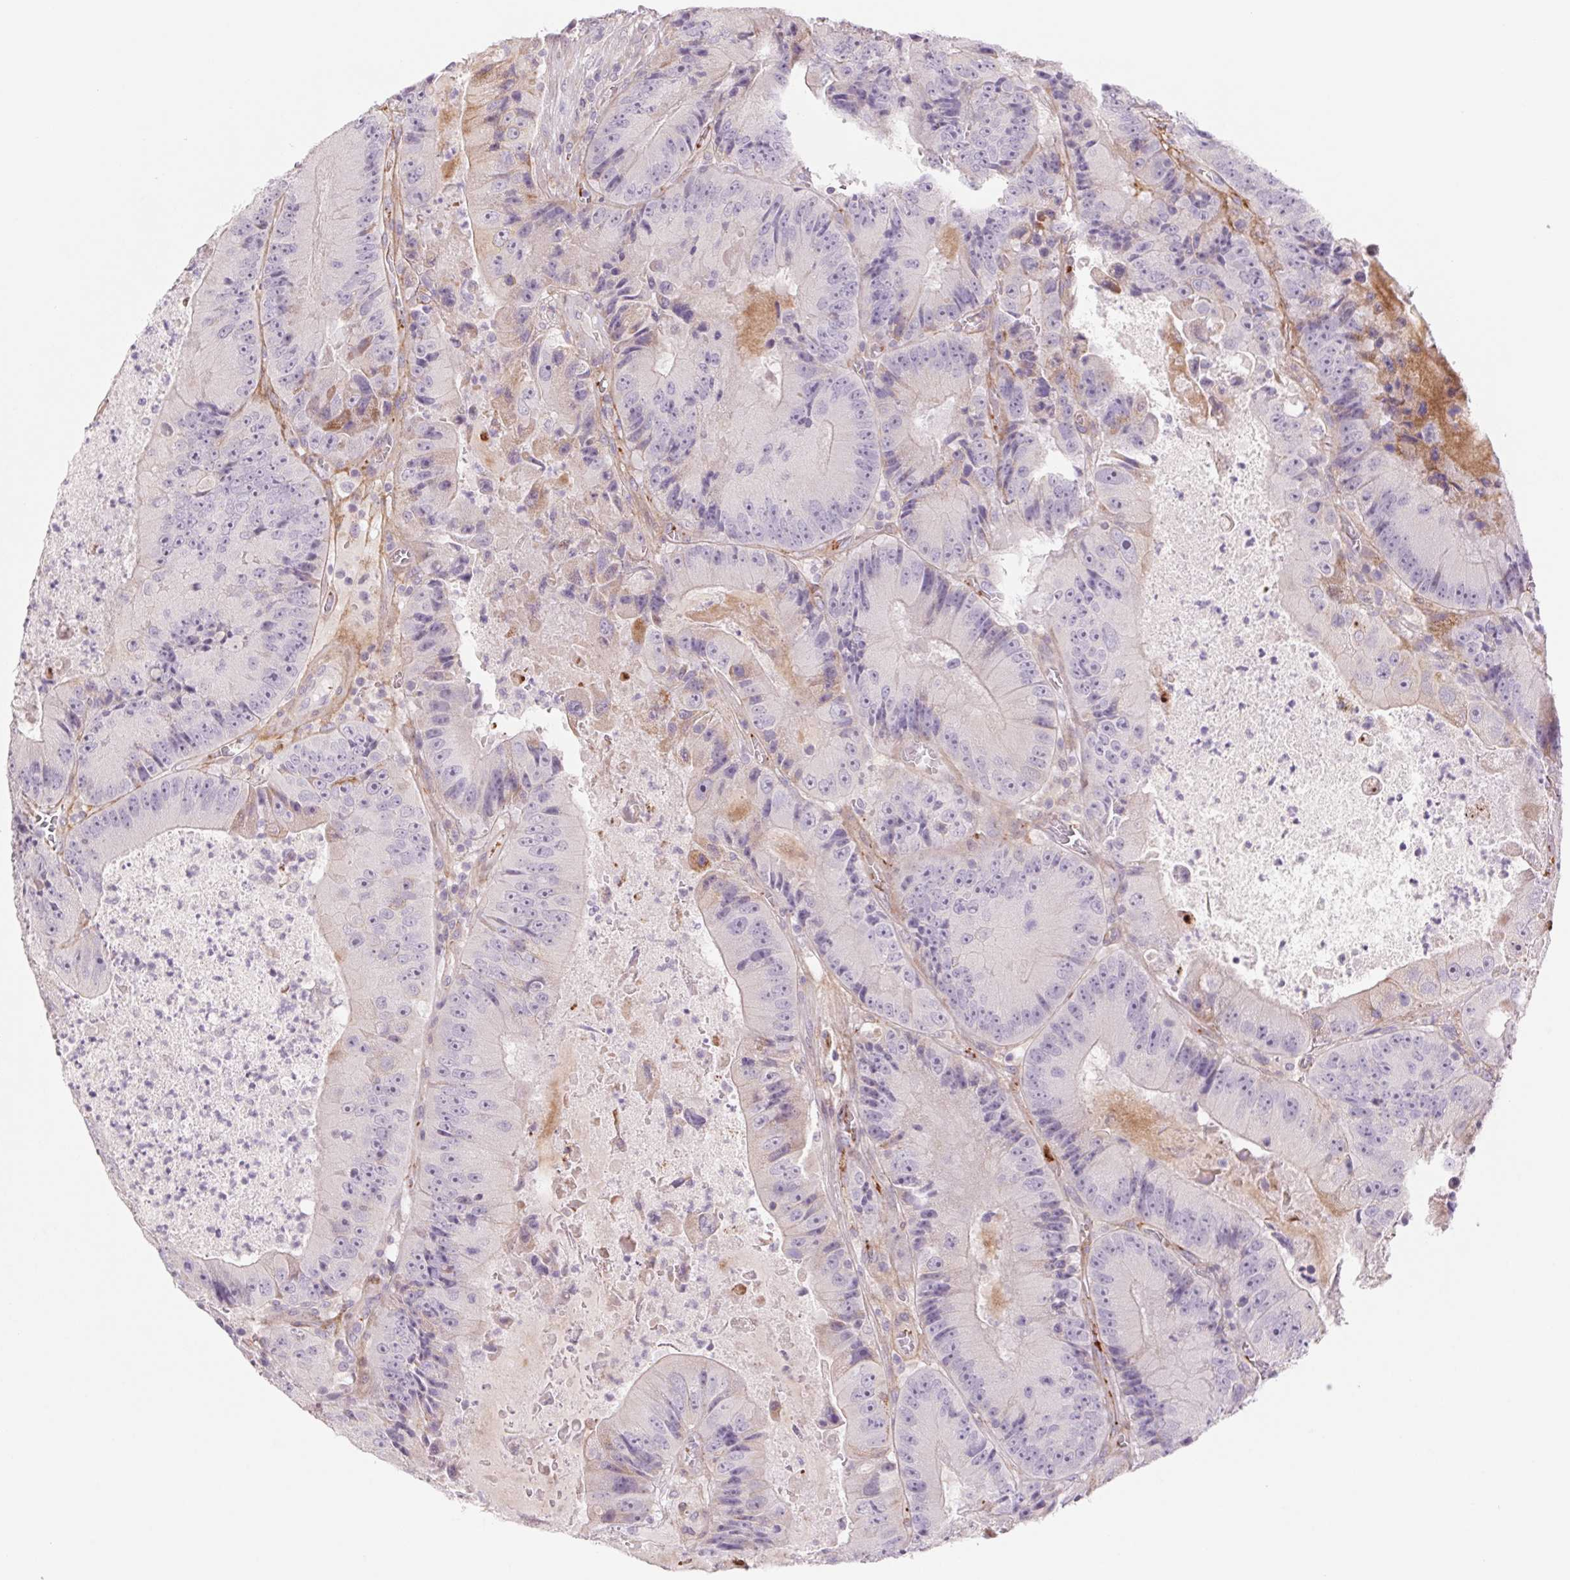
{"staining": {"intensity": "weak", "quantity": "<25%", "location": "cytoplasmic/membranous"}, "tissue": "colorectal cancer", "cell_type": "Tumor cells", "image_type": "cancer", "snomed": [{"axis": "morphology", "description": "Adenocarcinoma, NOS"}, {"axis": "topography", "description": "Colon"}], "caption": "The immunohistochemistry photomicrograph has no significant positivity in tumor cells of adenocarcinoma (colorectal) tissue. Brightfield microscopy of IHC stained with DAB (3,3'-diaminobenzidine) (brown) and hematoxylin (blue), captured at high magnification.", "gene": "MS4A13", "patient": {"sex": "female", "age": 86}}